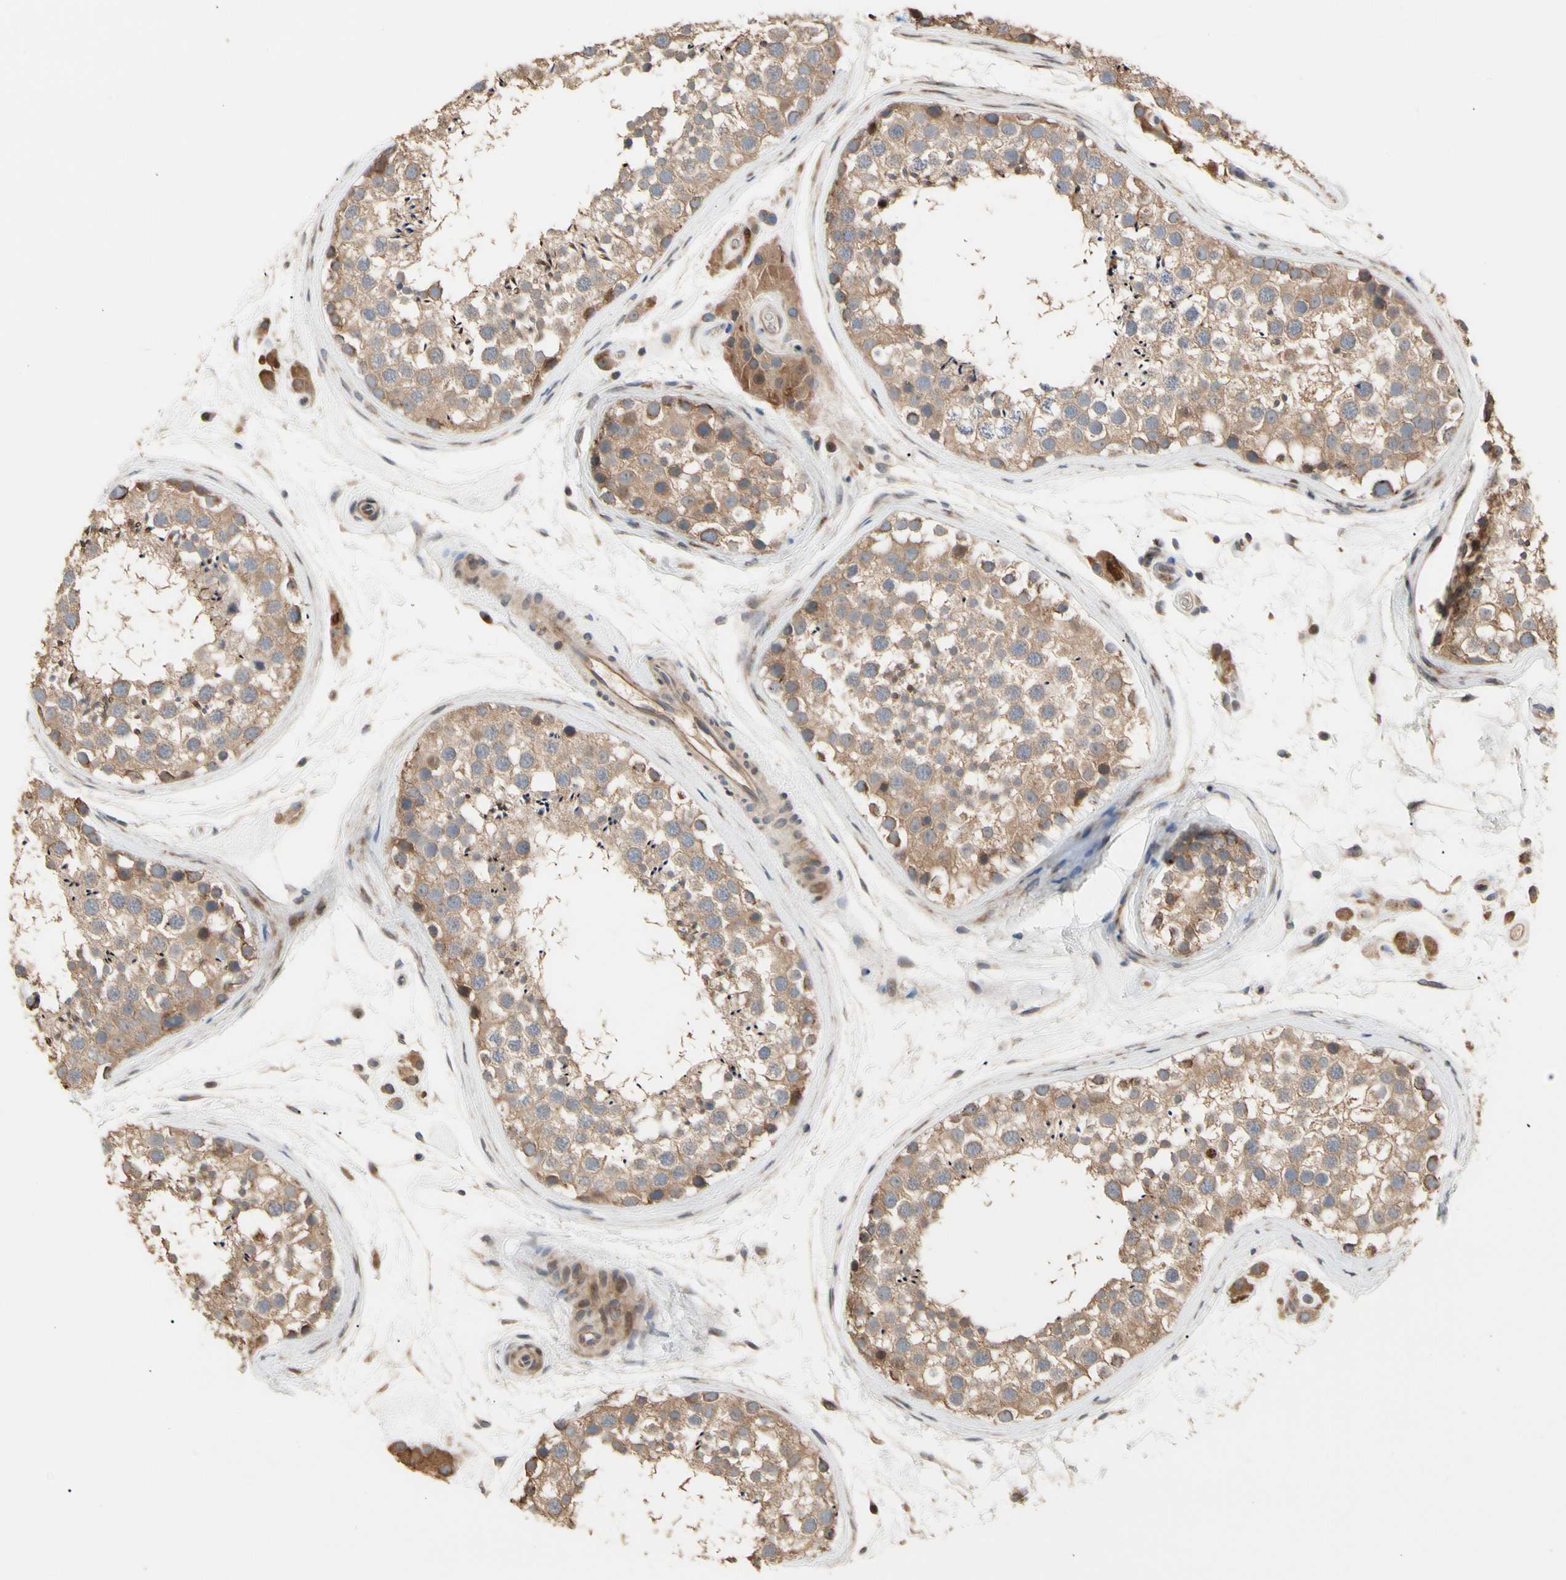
{"staining": {"intensity": "weak", "quantity": ">75%", "location": "cytoplasmic/membranous"}, "tissue": "testis", "cell_type": "Cells in seminiferous ducts", "image_type": "normal", "snomed": [{"axis": "morphology", "description": "Normal tissue, NOS"}, {"axis": "topography", "description": "Testis"}], "caption": "Cells in seminiferous ducts demonstrate low levels of weak cytoplasmic/membranous staining in about >75% of cells in unremarkable human testis.", "gene": "HMGCR", "patient": {"sex": "male", "age": 46}}